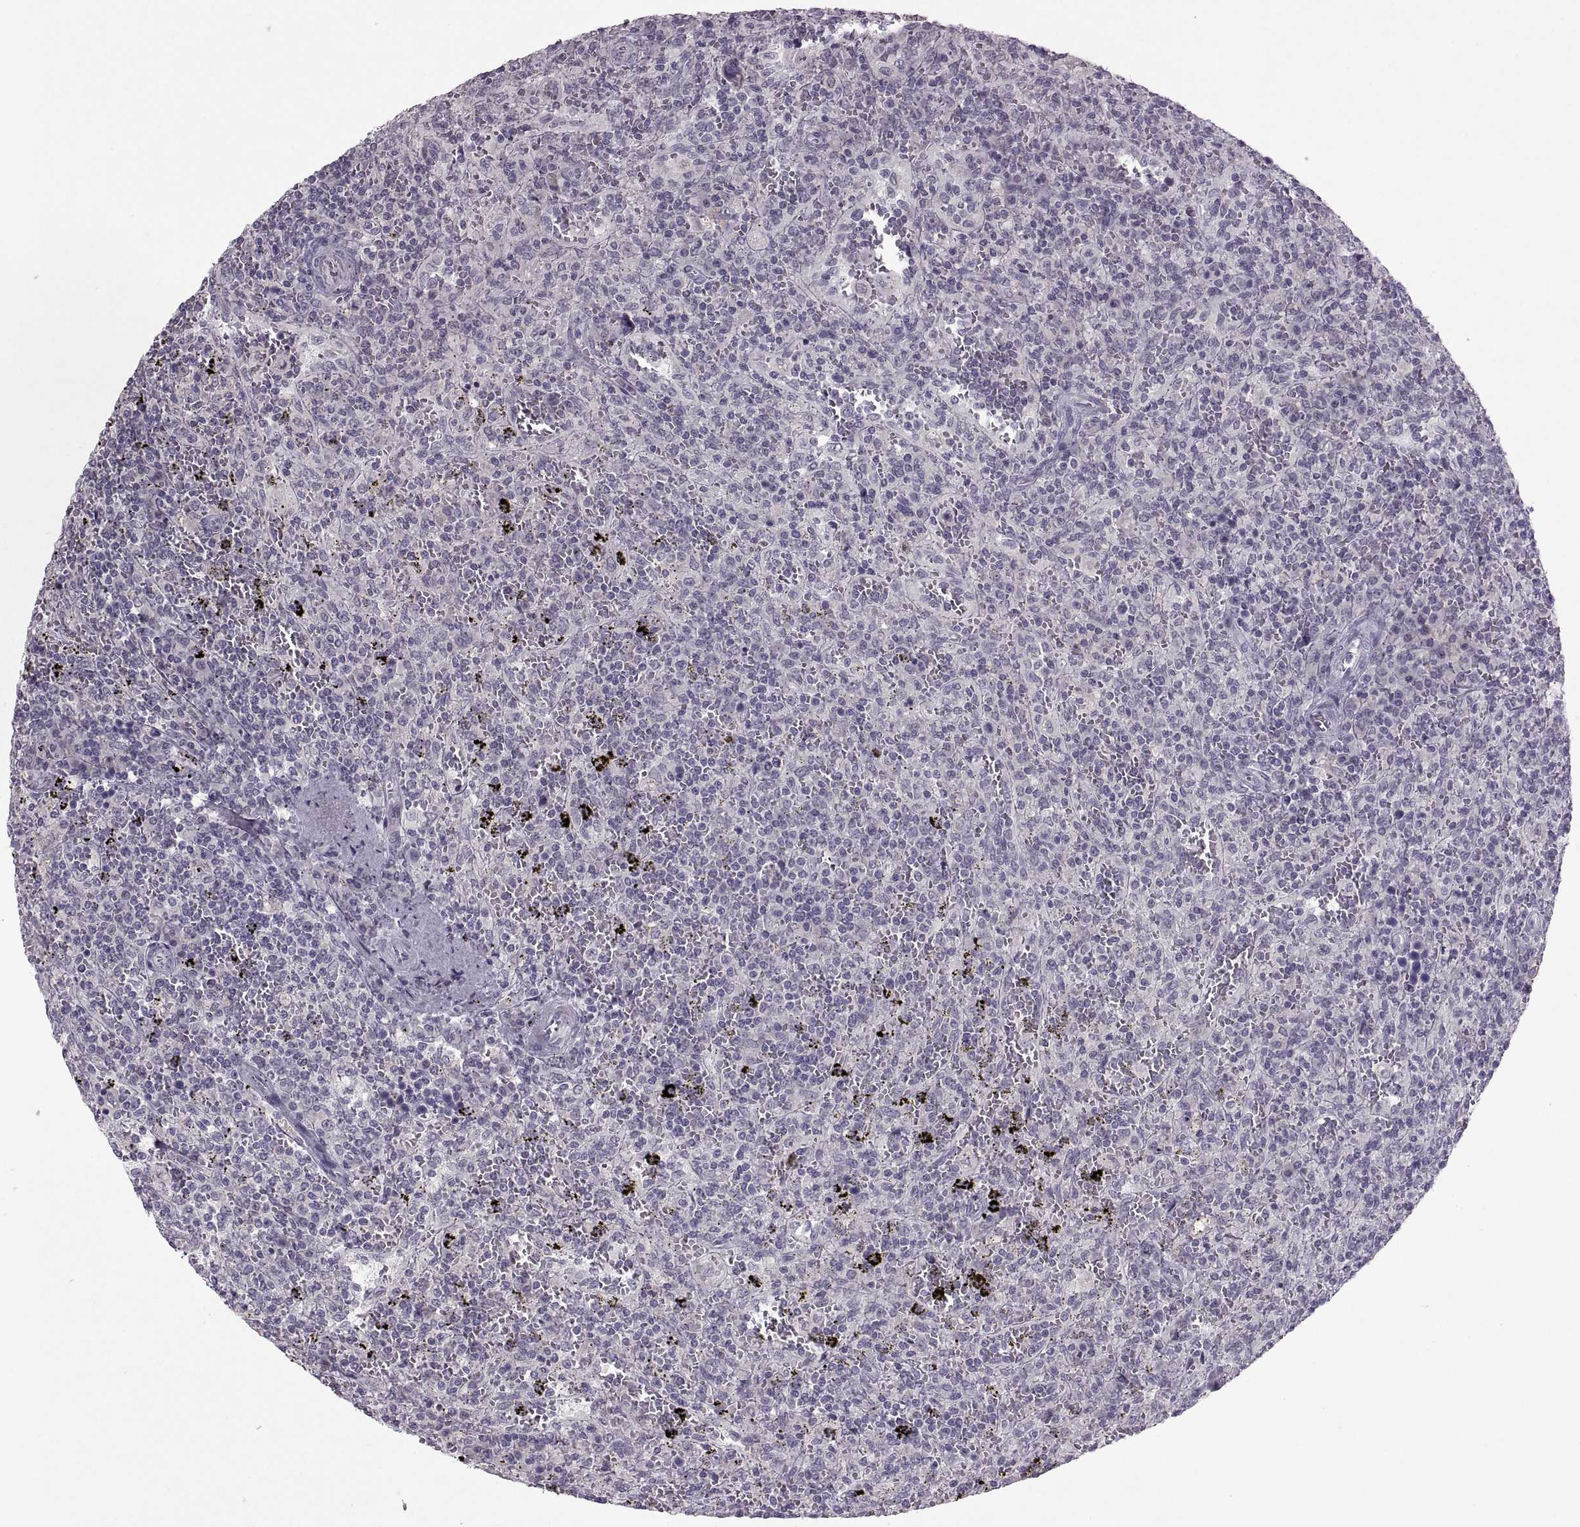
{"staining": {"intensity": "negative", "quantity": "none", "location": "none"}, "tissue": "lymphoma", "cell_type": "Tumor cells", "image_type": "cancer", "snomed": [{"axis": "morphology", "description": "Malignant lymphoma, non-Hodgkin's type, Low grade"}, {"axis": "topography", "description": "Spleen"}], "caption": "This is a image of immunohistochemistry staining of malignant lymphoma, non-Hodgkin's type (low-grade), which shows no expression in tumor cells. (Immunohistochemistry (ihc), brightfield microscopy, high magnification).", "gene": "MGAT4D", "patient": {"sex": "male", "age": 62}}